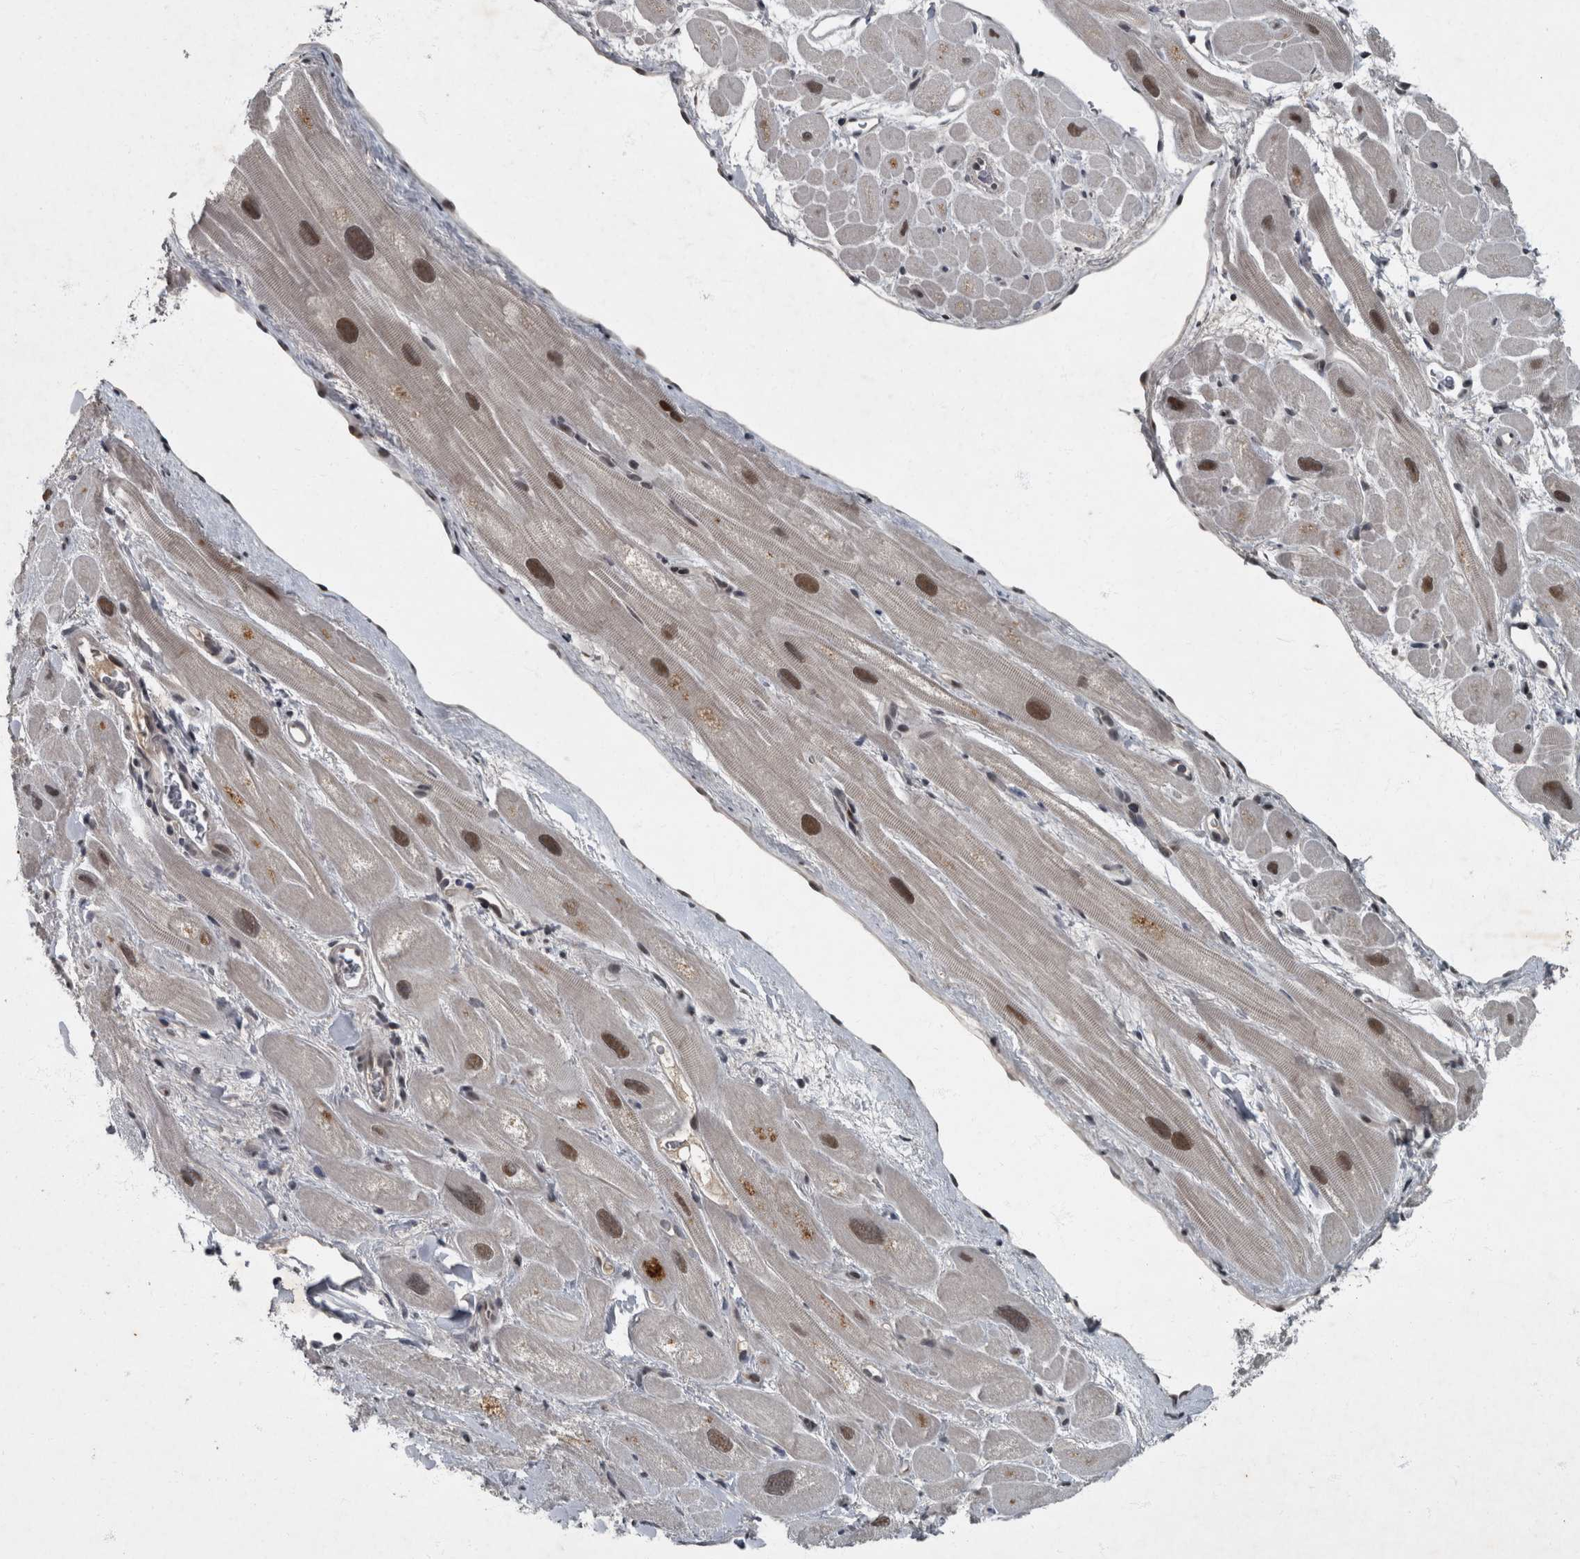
{"staining": {"intensity": "moderate", "quantity": "25%-75%", "location": "cytoplasmic/membranous,nuclear"}, "tissue": "heart muscle", "cell_type": "Cardiomyocytes", "image_type": "normal", "snomed": [{"axis": "morphology", "description": "Normal tissue, NOS"}, {"axis": "topography", "description": "Heart"}], "caption": "Immunohistochemical staining of benign human heart muscle shows medium levels of moderate cytoplasmic/membranous,nuclear positivity in about 25%-75% of cardiomyocytes. (brown staining indicates protein expression, while blue staining denotes nuclei).", "gene": "WDR33", "patient": {"sex": "male", "age": 49}}